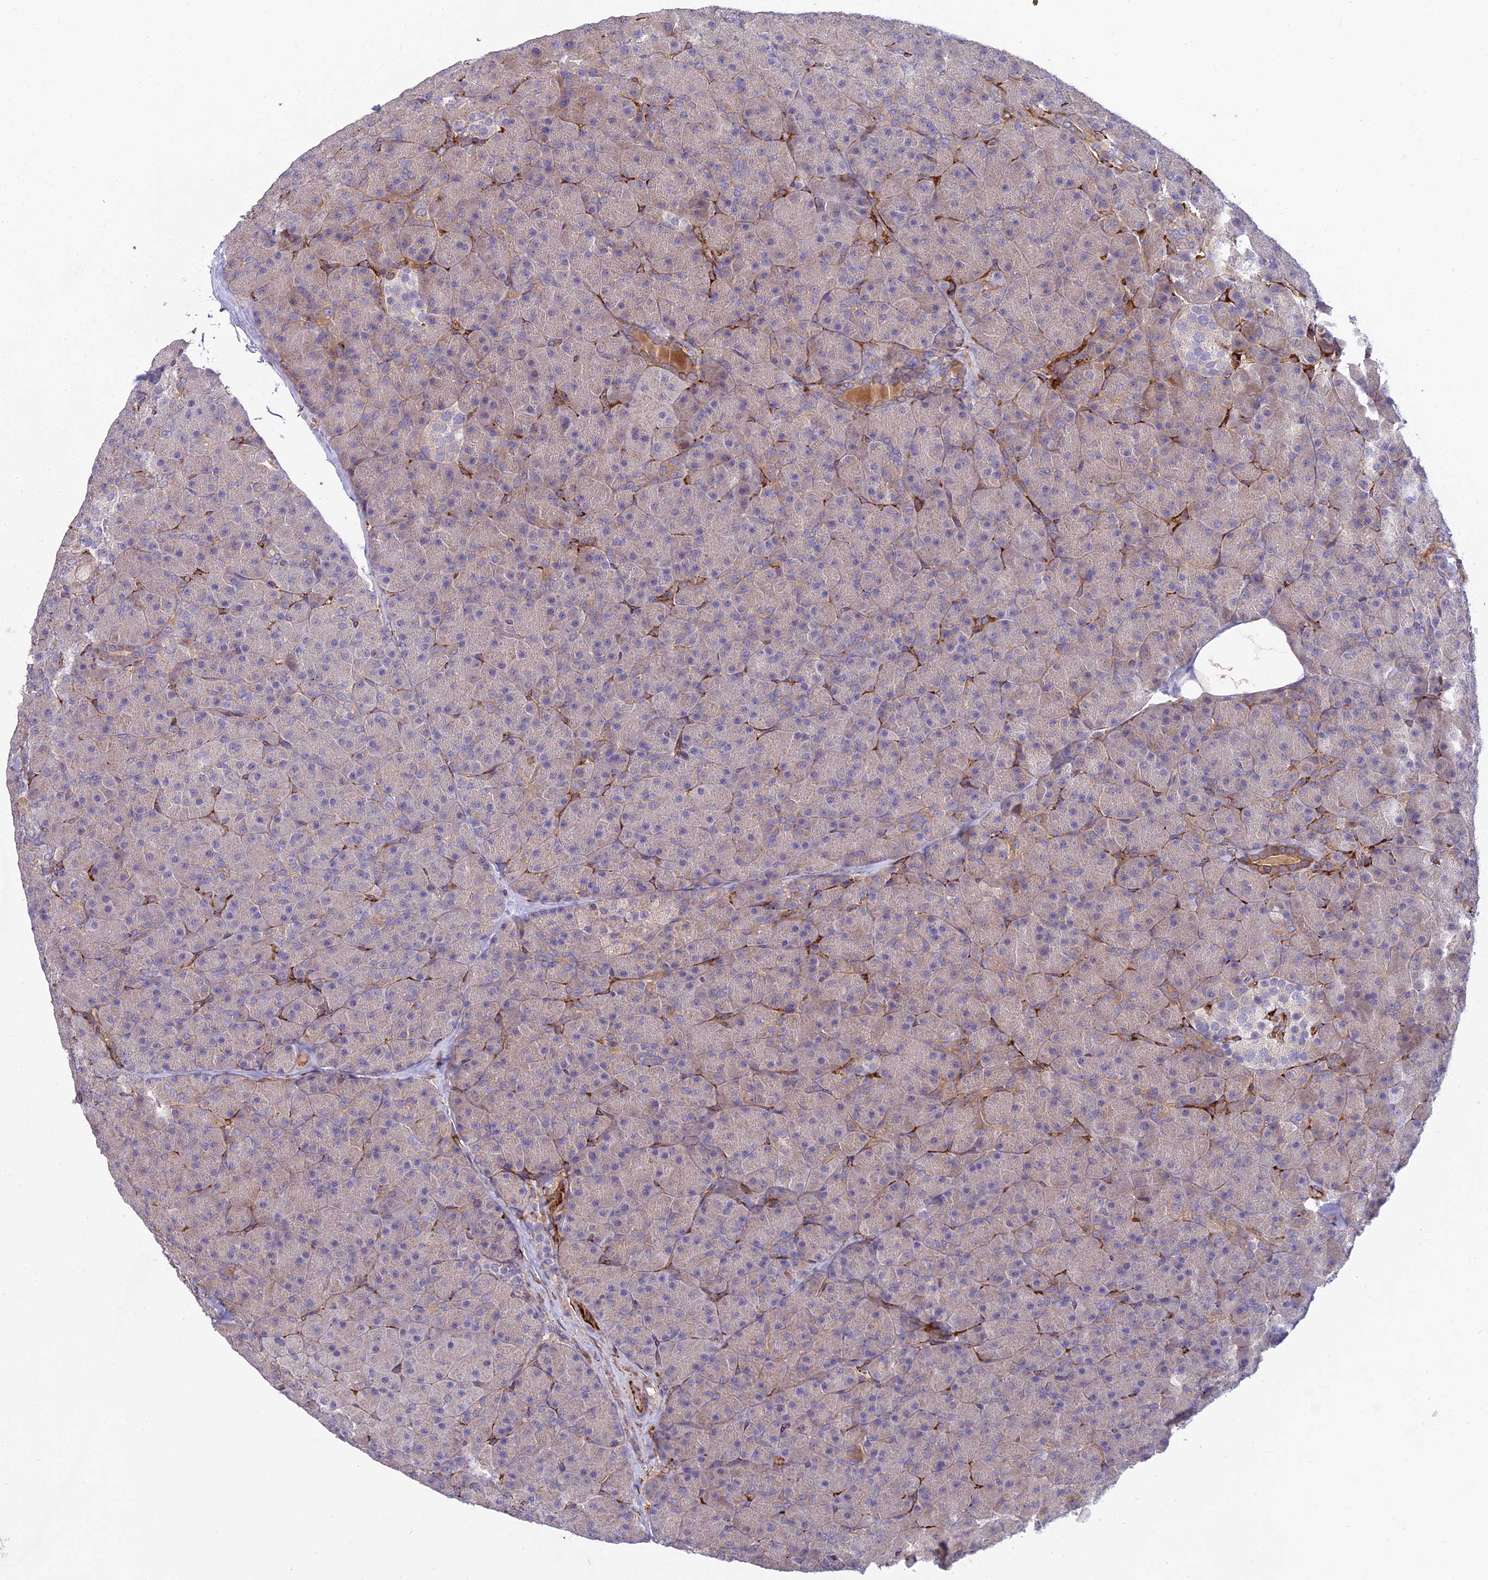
{"staining": {"intensity": "moderate", "quantity": "25%-75%", "location": "cytoplasmic/membranous"}, "tissue": "pancreas", "cell_type": "Exocrine glandular cells", "image_type": "normal", "snomed": [{"axis": "morphology", "description": "Normal tissue, NOS"}, {"axis": "topography", "description": "Pancreas"}], "caption": "A brown stain labels moderate cytoplasmic/membranous expression of a protein in exocrine glandular cells of unremarkable pancreas.", "gene": "NDUFAF7", "patient": {"sex": "male", "age": 36}}